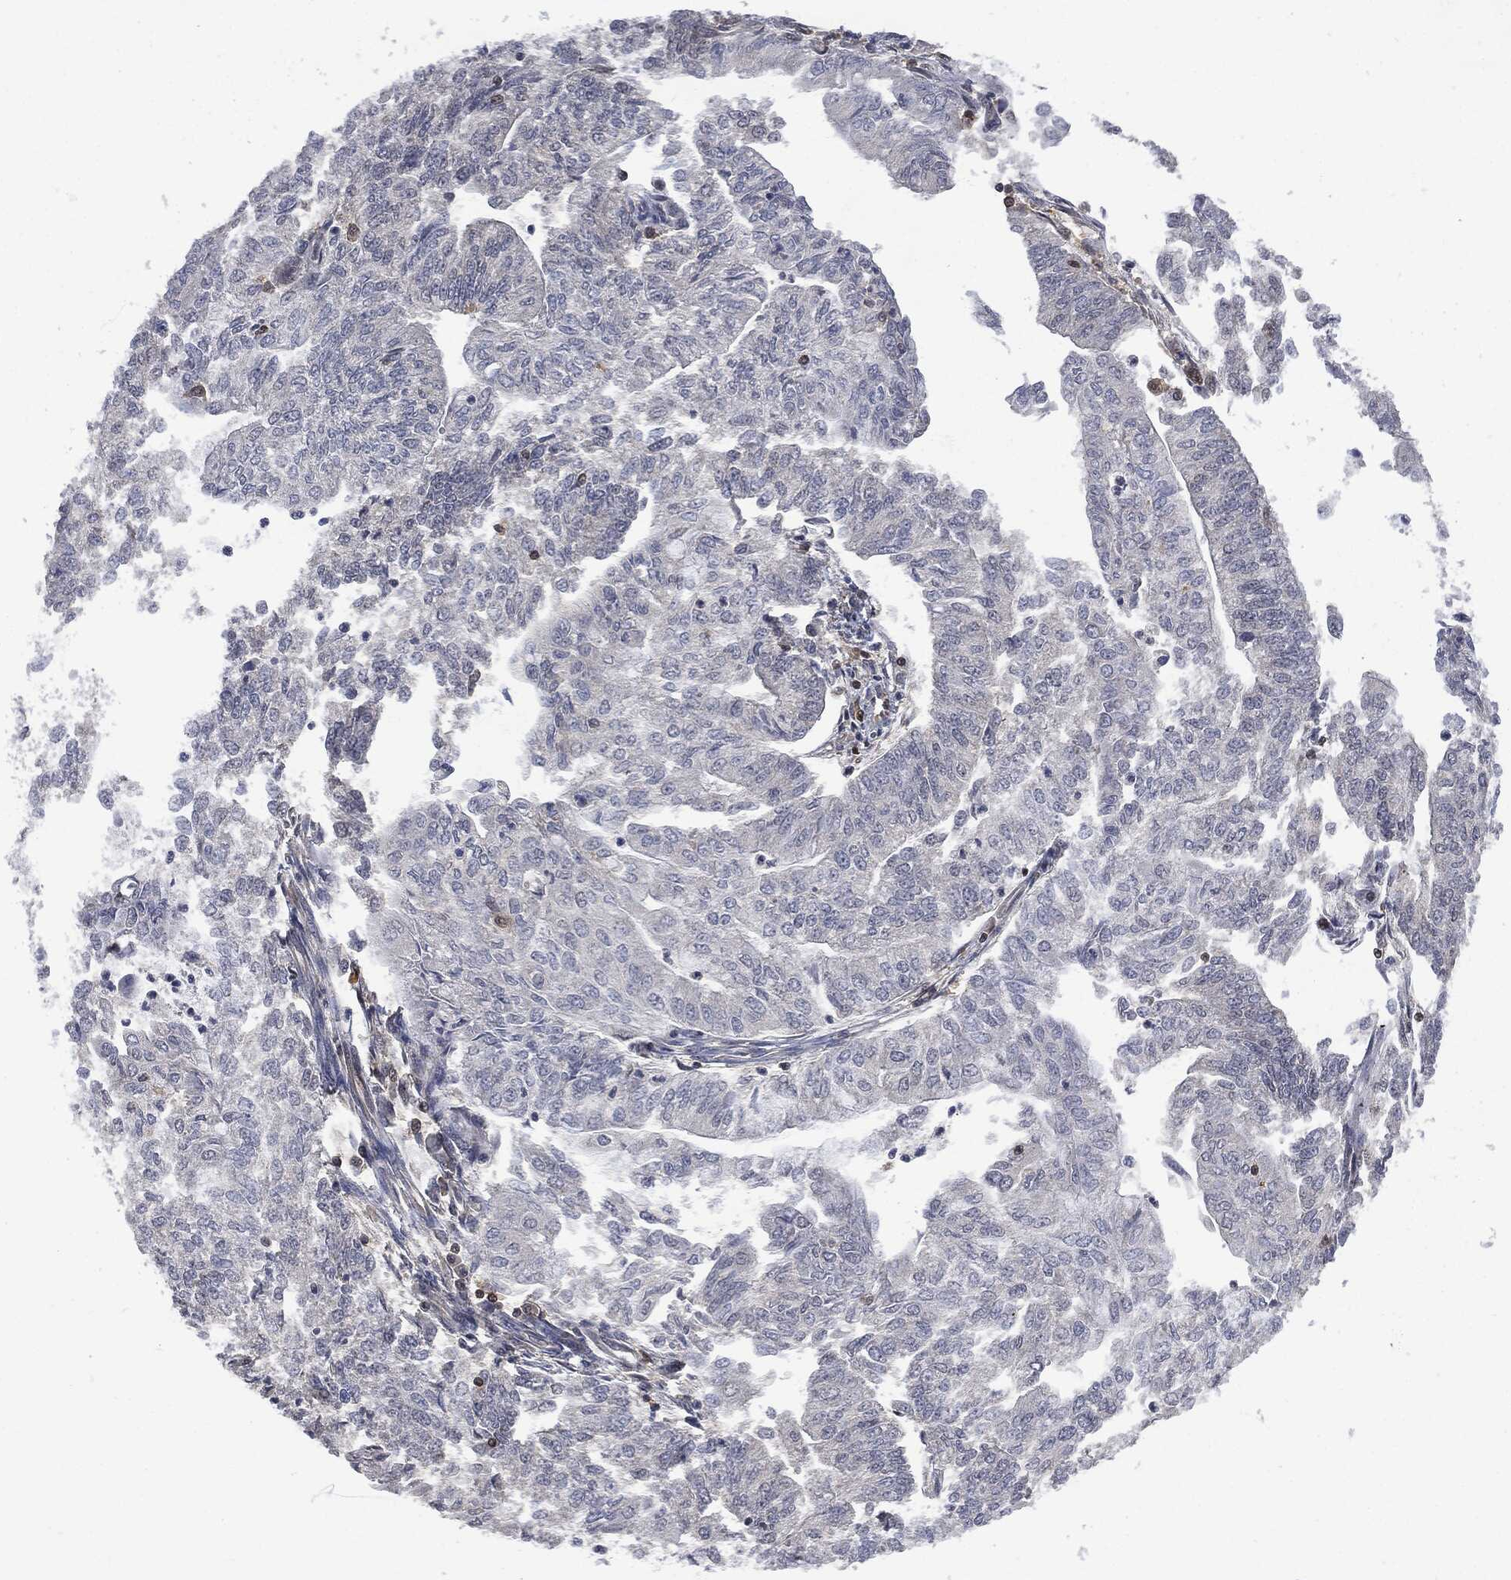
{"staining": {"intensity": "negative", "quantity": "none", "location": "none"}, "tissue": "endometrial cancer", "cell_type": "Tumor cells", "image_type": "cancer", "snomed": [{"axis": "morphology", "description": "Adenocarcinoma, NOS"}, {"axis": "topography", "description": "Endometrium"}], "caption": "High magnification brightfield microscopy of endometrial cancer (adenocarcinoma) stained with DAB (brown) and counterstained with hematoxylin (blue): tumor cells show no significant staining. Brightfield microscopy of IHC stained with DAB (3,3'-diaminobenzidine) (brown) and hematoxylin (blue), captured at high magnification.", "gene": "PSMB10", "patient": {"sex": "female", "age": 59}}